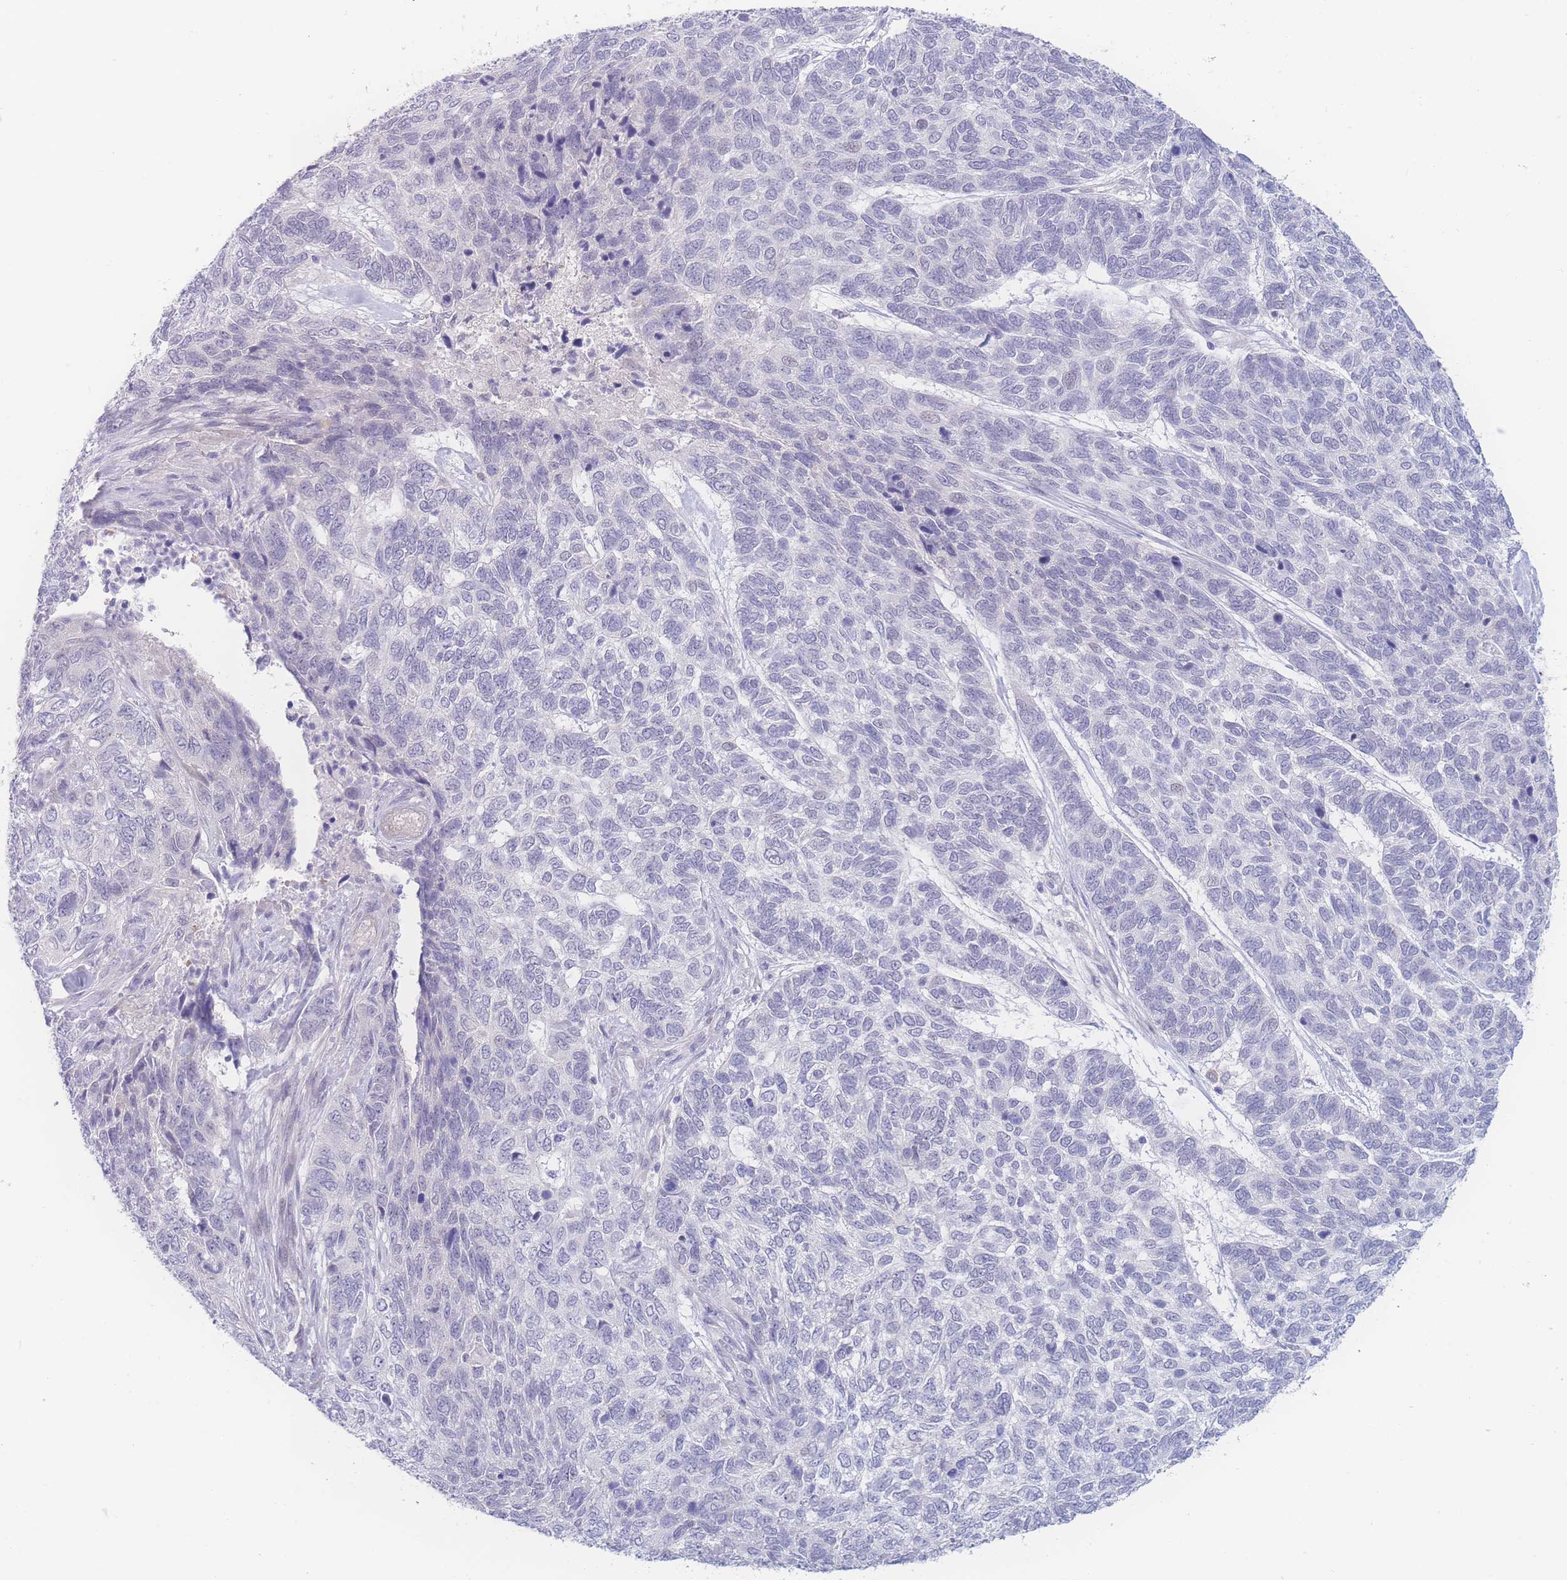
{"staining": {"intensity": "negative", "quantity": "none", "location": "none"}, "tissue": "skin cancer", "cell_type": "Tumor cells", "image_type": "cancer", "snomed": [{"axis": "morphology", "description": "Basal cell carcinoma"}, {"axis": "topography", "description": "Skin"}], "caption": "Tumor cells show no significant protein positivity in skin cancer.", "gene": "PRSS22", "patient": {"sex": "female", "age": 65}}